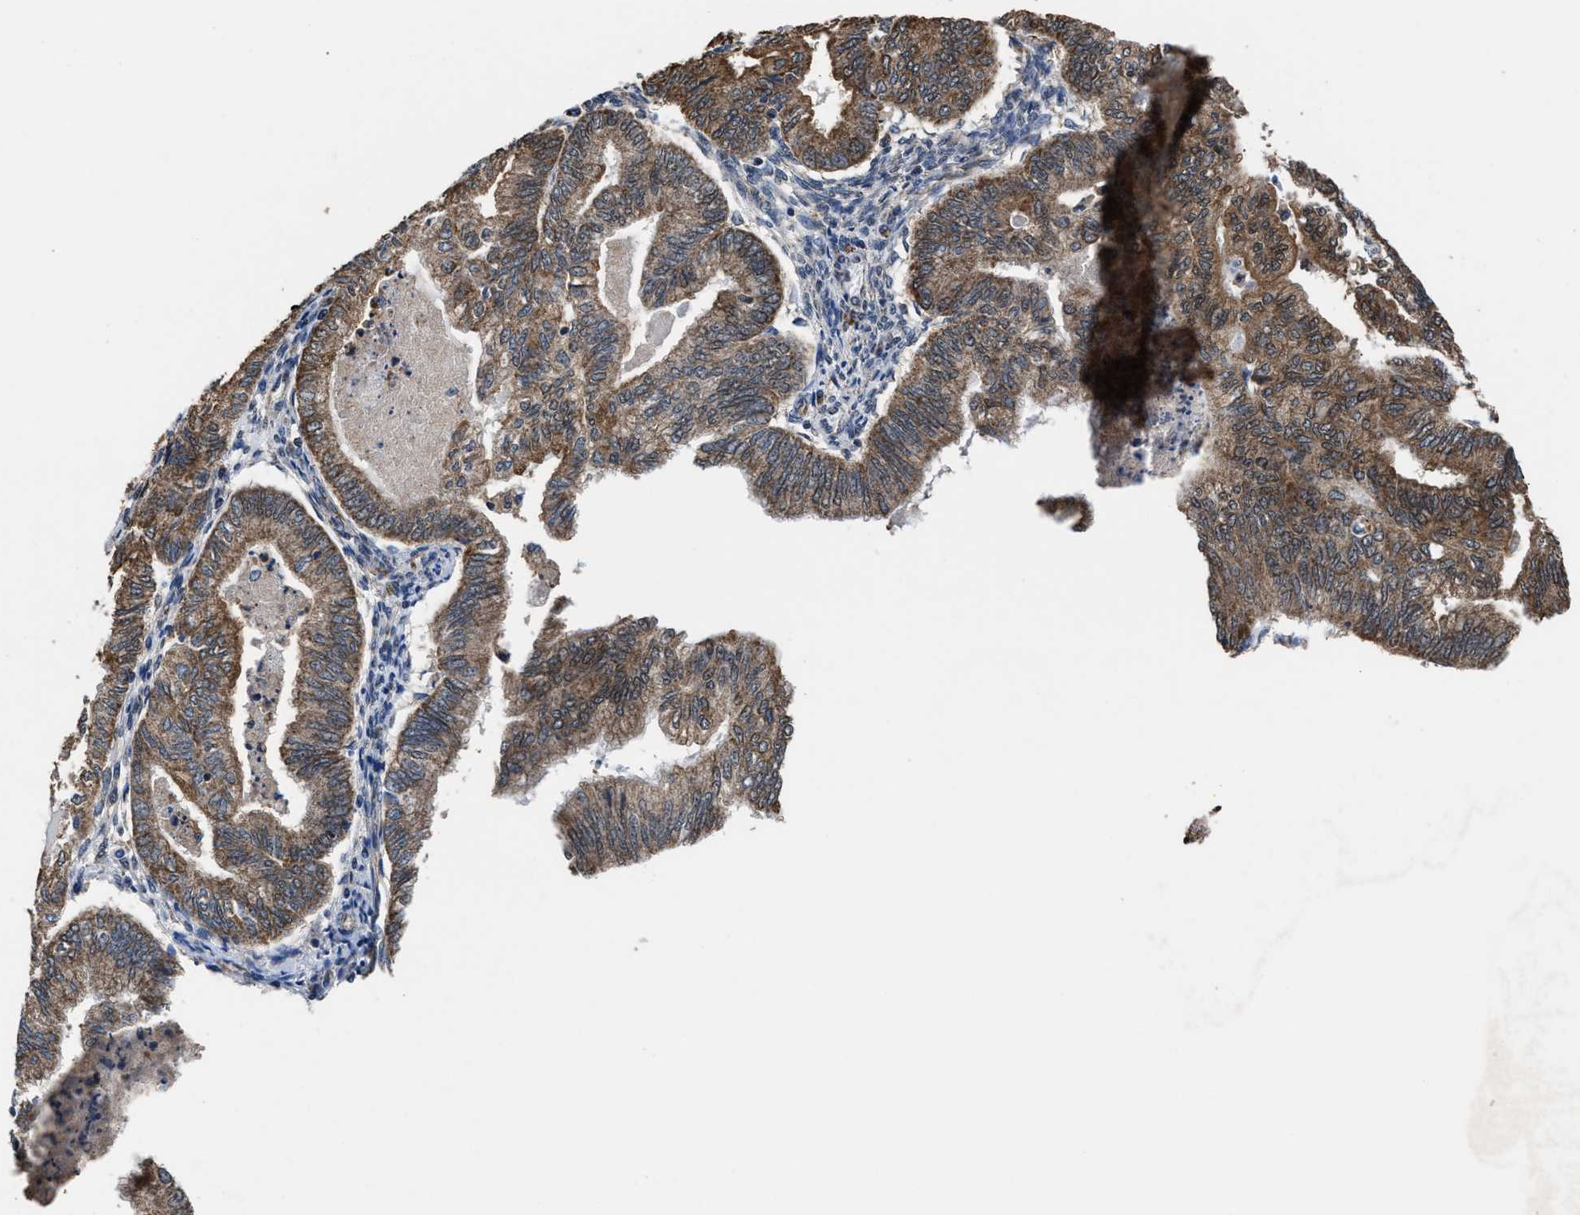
{"staining": {"intensity": "moderate", "quantity": ">75%", "location": "cytoplasmic/membranous"}, "tissue": "endometrial cancer", "cell_type": "Tumor cells", "image_type": "cancer", "snomed": [{"axis": "morphology", "description": "Polyp, NOS"}, {"axis": "morphology", "description": "Adenocarcinoma, NOS"}, {"axis": "morphology", "description": "Adenoma, NOS"}, {"axis": "topography", "description": "Endometrium"}], "caption": "IHC photomicrograph of human endometrial polyp stained for a protein (brown), which reveals medium levels of moderate cytoplasmic/membranous staining in about >75% of tumor cells.", "gene": "ACLY", "patient": {"sex": "female", "age": 79}}